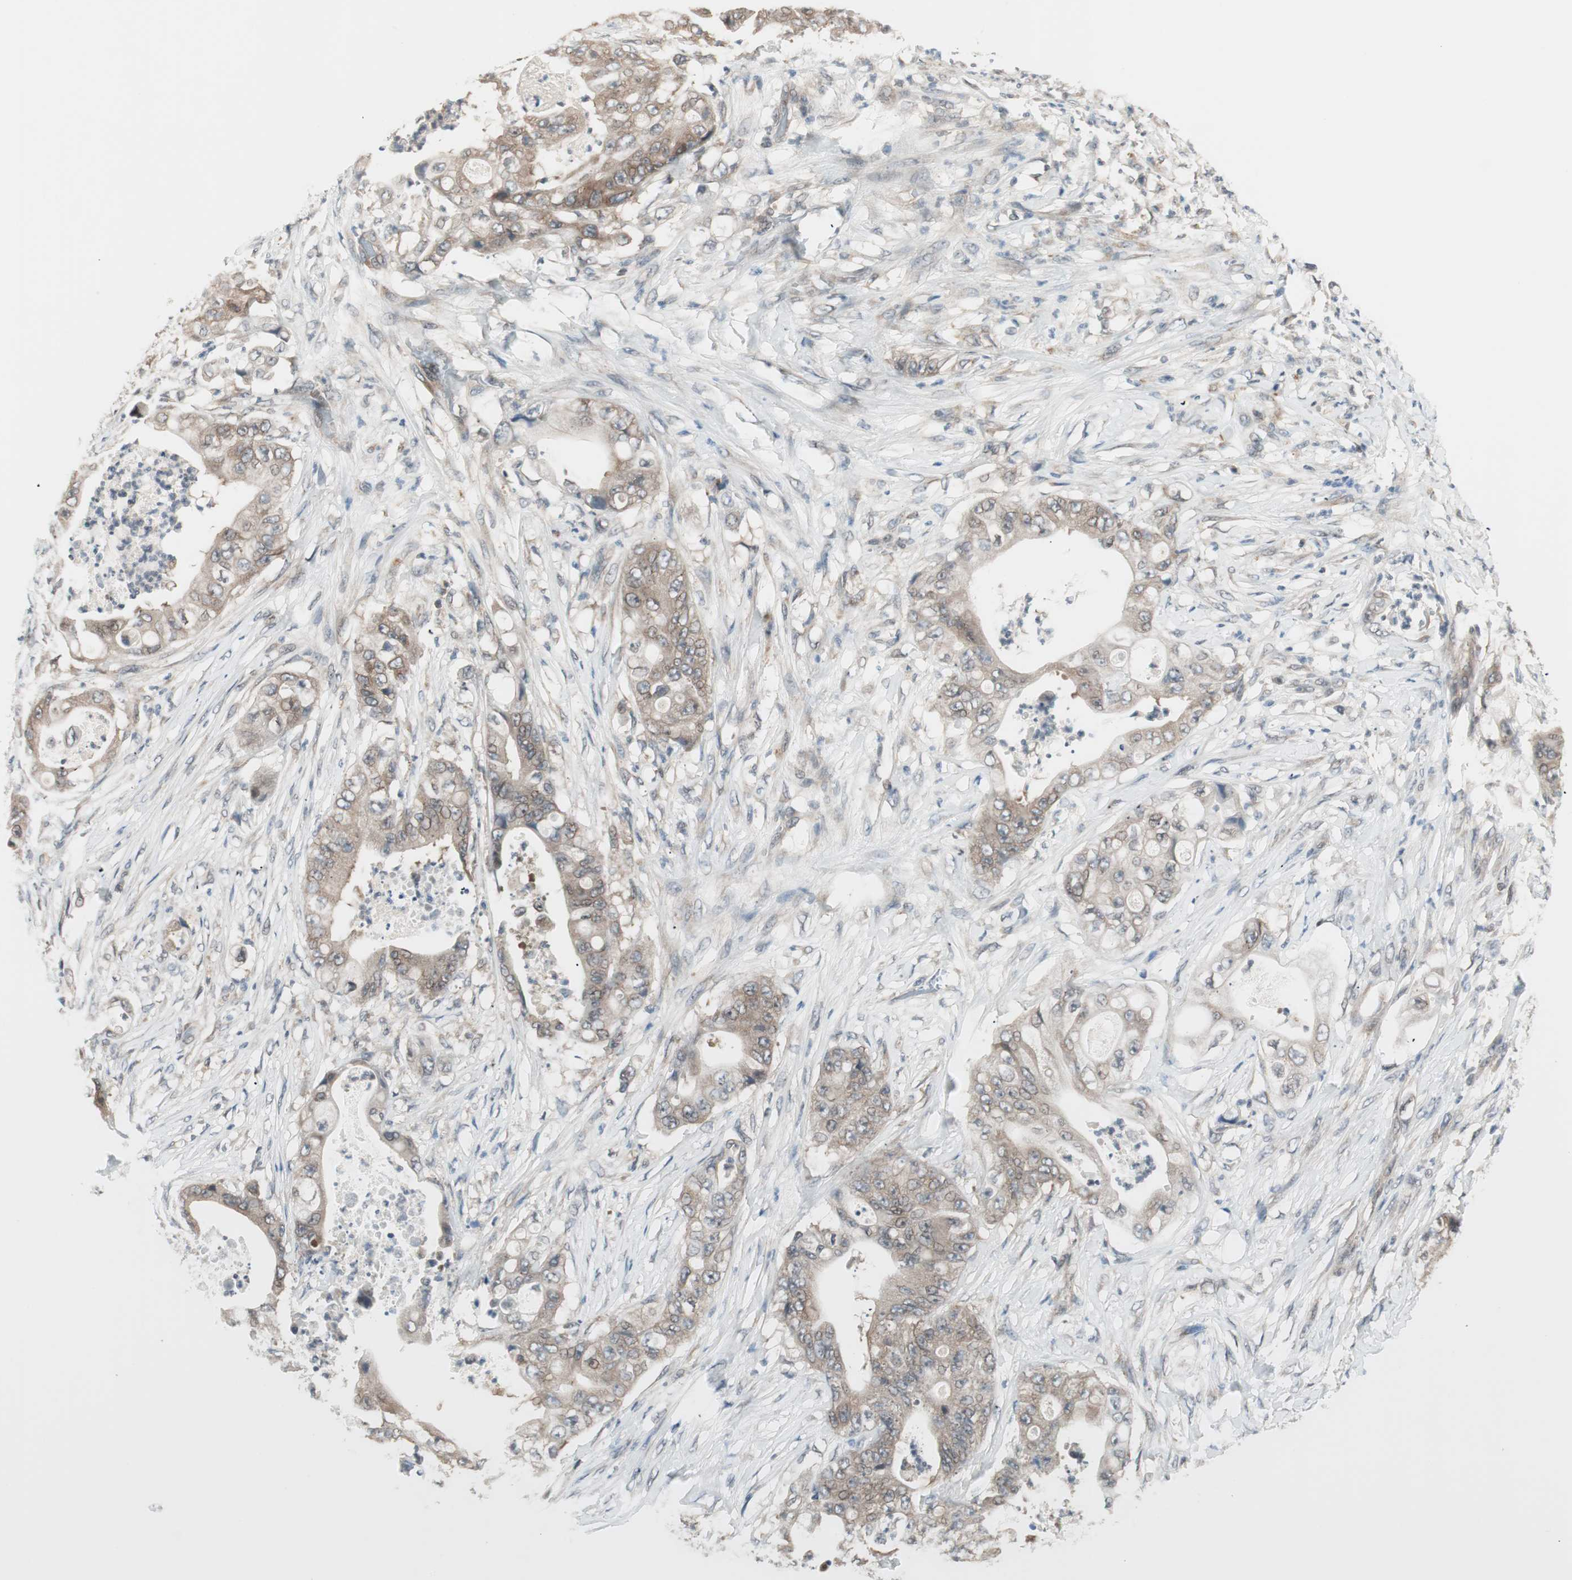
{"staining": {"intensity": "moderate", "quantity": ">75%", "location": "cytoplasmic/membranous"}, "tissue": "stomach cancer", "cell_type": "Tumor cells", "image_type": "cancer", "snomed": [{"axis": "morphology", "description": "Adenocarcinoma, NOS"}, {"axis": "topography", "description": "Stomach"}], "caption": "A photomicrograph showing moderate cytoplasmic/membranous staining in about >75% of tumor cells in stomach cancer, as visualized by brown immunohistochemical staining.", "gene": "UBE2I", "patient": {"sex": "female", "age": 73}}